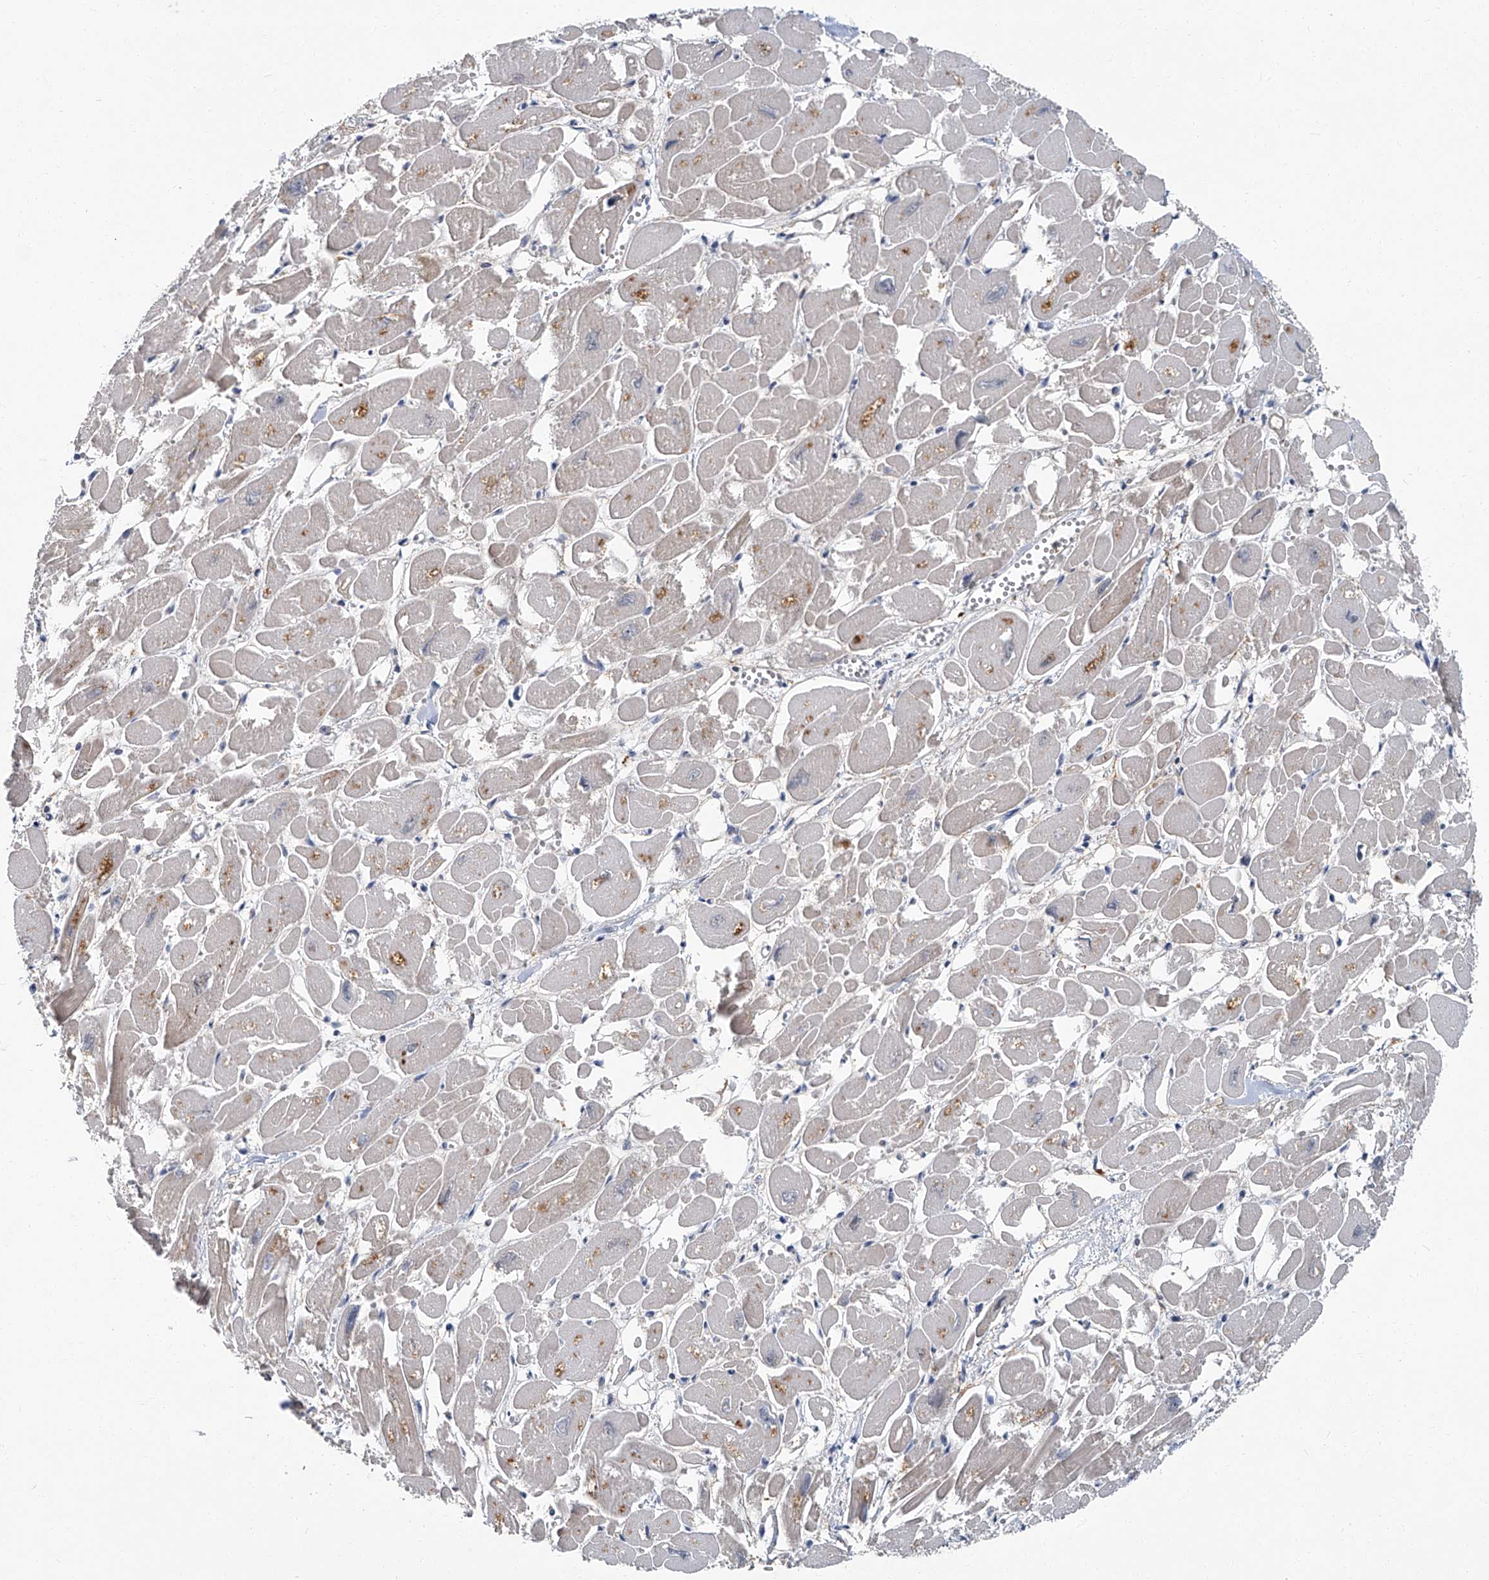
{"staining": {"intensity": "moderate", "quantity": "<25%", "location": "cytoplasmic/membranous"}, "tissue": "heart muscle", "cell_type": "Cardiomyocytes", "image_type": "normal", "snomed": [{"axis": "morphology", "description": "Normal tissue, NOS"}, {"axis": "topography", "description": "Heart"}], "caption": "The photomicrograph shows immunohistochemical staining of normal heart muscle. There is moderate cytoplasmic/membranous positivity is appreciated in about <25% of cardiomyocytes.", "gene": "AKNAD1", "patient": {"sex": "male", "age": 54}}